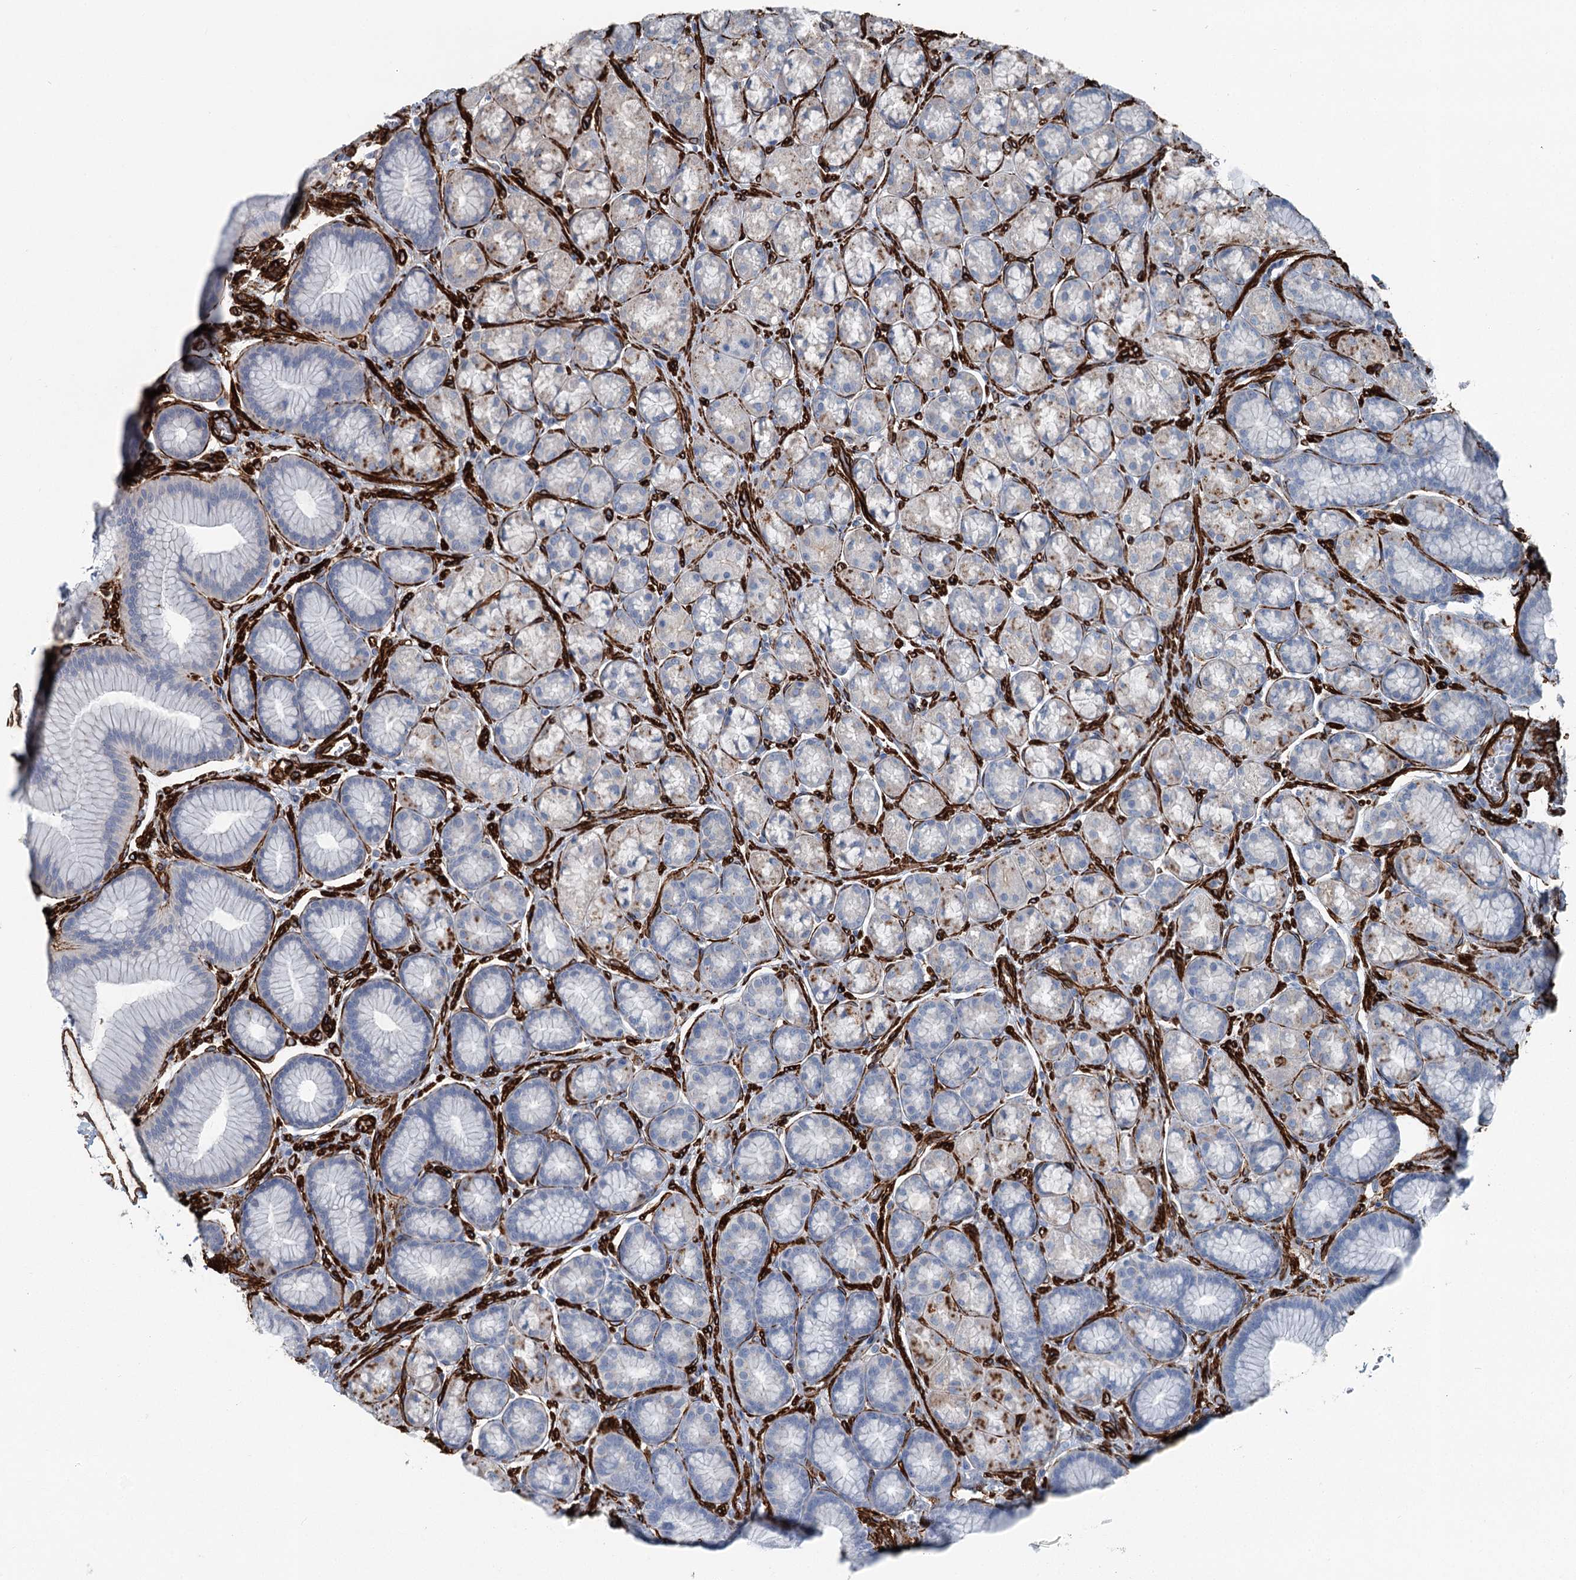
{"staining": {"intensity": "negative", "quantity": "none", "location": "none"}, "tissue": "stomach", "cell_type": "Glandular cells", "image_type": "normal", "snomed": [{"axis": "morphology", "description": "Normal tissue, NOS"}, {"axis": "morphology", "description": "Adenocarcinoma, NOS"}, {"axis": "morphology", "description": "Adenocarcinoma, High grade"}, {"axis": "topography", "description": "Stomach, upper"}, {"axis": "topography", "description": "Stomach"}], "caption": "Immunohistochemical staining of normal stomach reveals no significant staining in glandular cells.", "gene": "IQSEC1", "patient": {"sex": "female", "age": 65}}